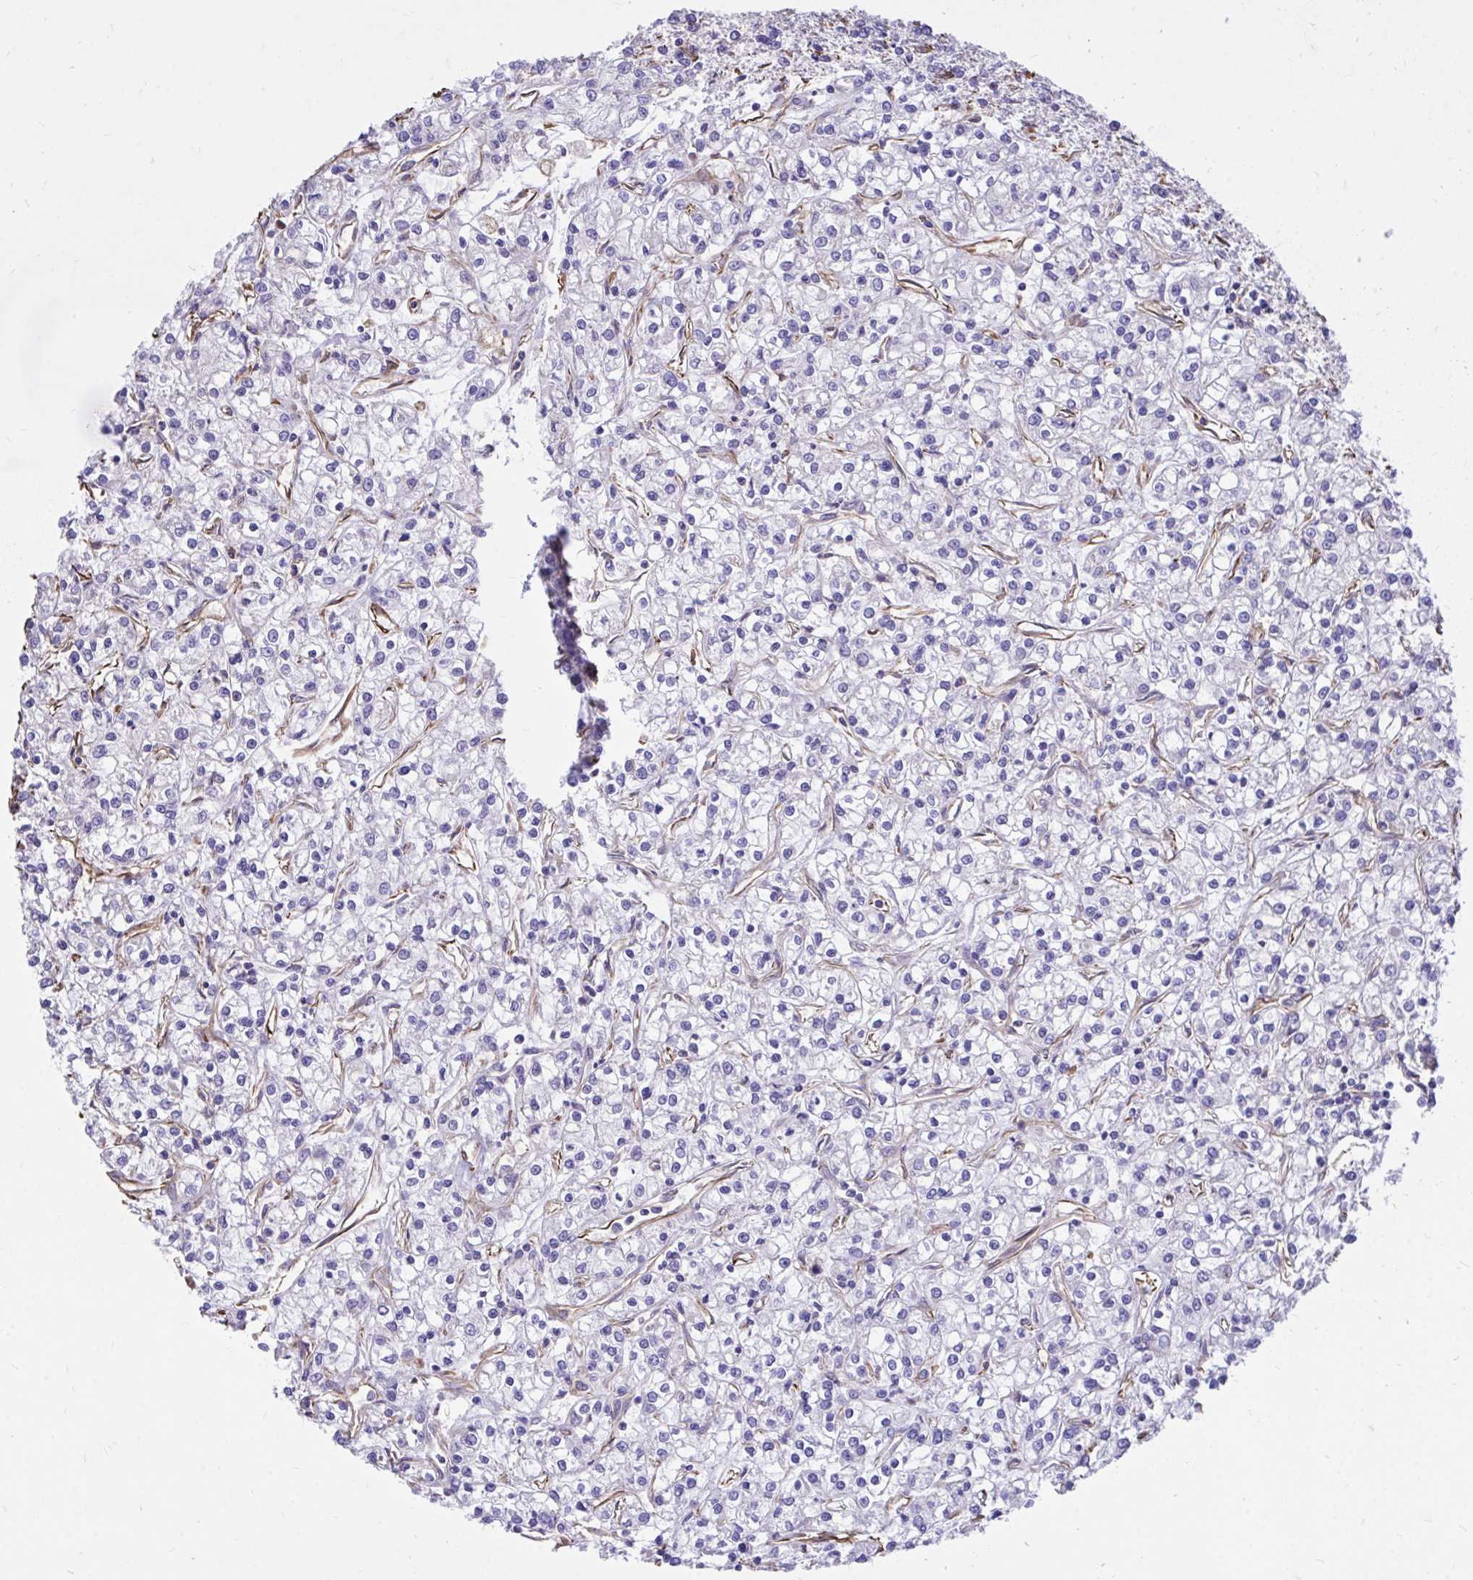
{"staining": {"intensity": "negative", "quantity": "none", "location": "none"}, "tissue": "renal cancer", "cell_type": "Tumor cells", "image_type": "cancer", "snomed": [{"axis": "morphology", "description": "Adenocarcinoma, NOS"}, {"axis": "topography", "description": "Kidney"}], "caption": "The image exhibits no significant positivity in tumor cells of renal cancer. Nuclei are stained in blue.", "gene": "RNF103", "patient": {"sex": "female", "age": 59}}